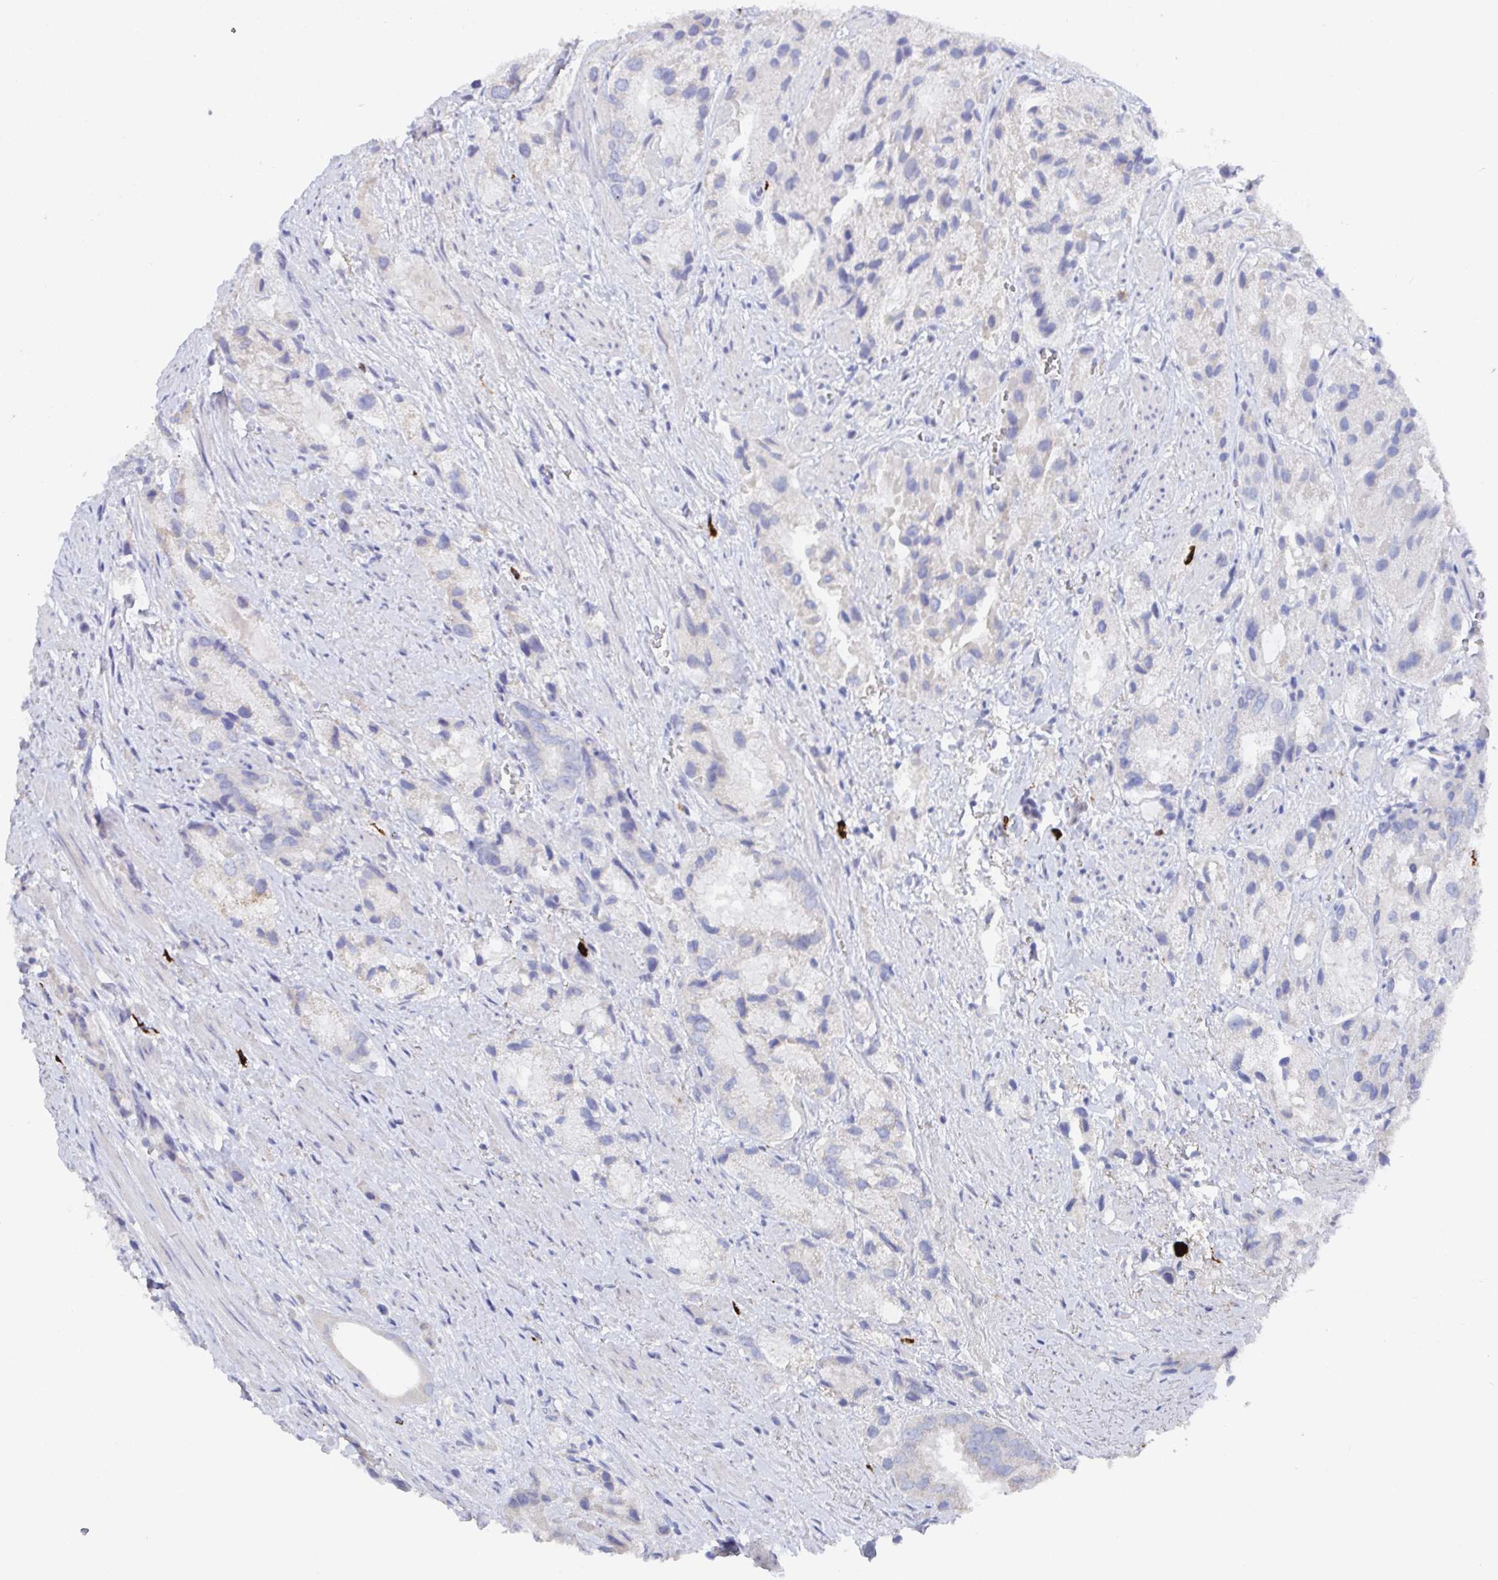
{"staining": {"intensity": "negative", "quantity": "none", "location": "none"}, "tissue": "prostate cancer", "cell_type": "Tumor cells", "image_type": "cancer", "snomed": [{"axis": "morphology", "description": "Adenocarcinoma, Low grade"}, {"axis": "topography", "description": "Prostate"}], "caption": "Immunohistochemistry histopathology image of human prostate cancer (adenocarcinoma (low-grade)) stained for a protein (brown), which reveals no expression in tumor cells.", "gene": "KCNK5", "patient": {"sex": "male", "age": 69}}